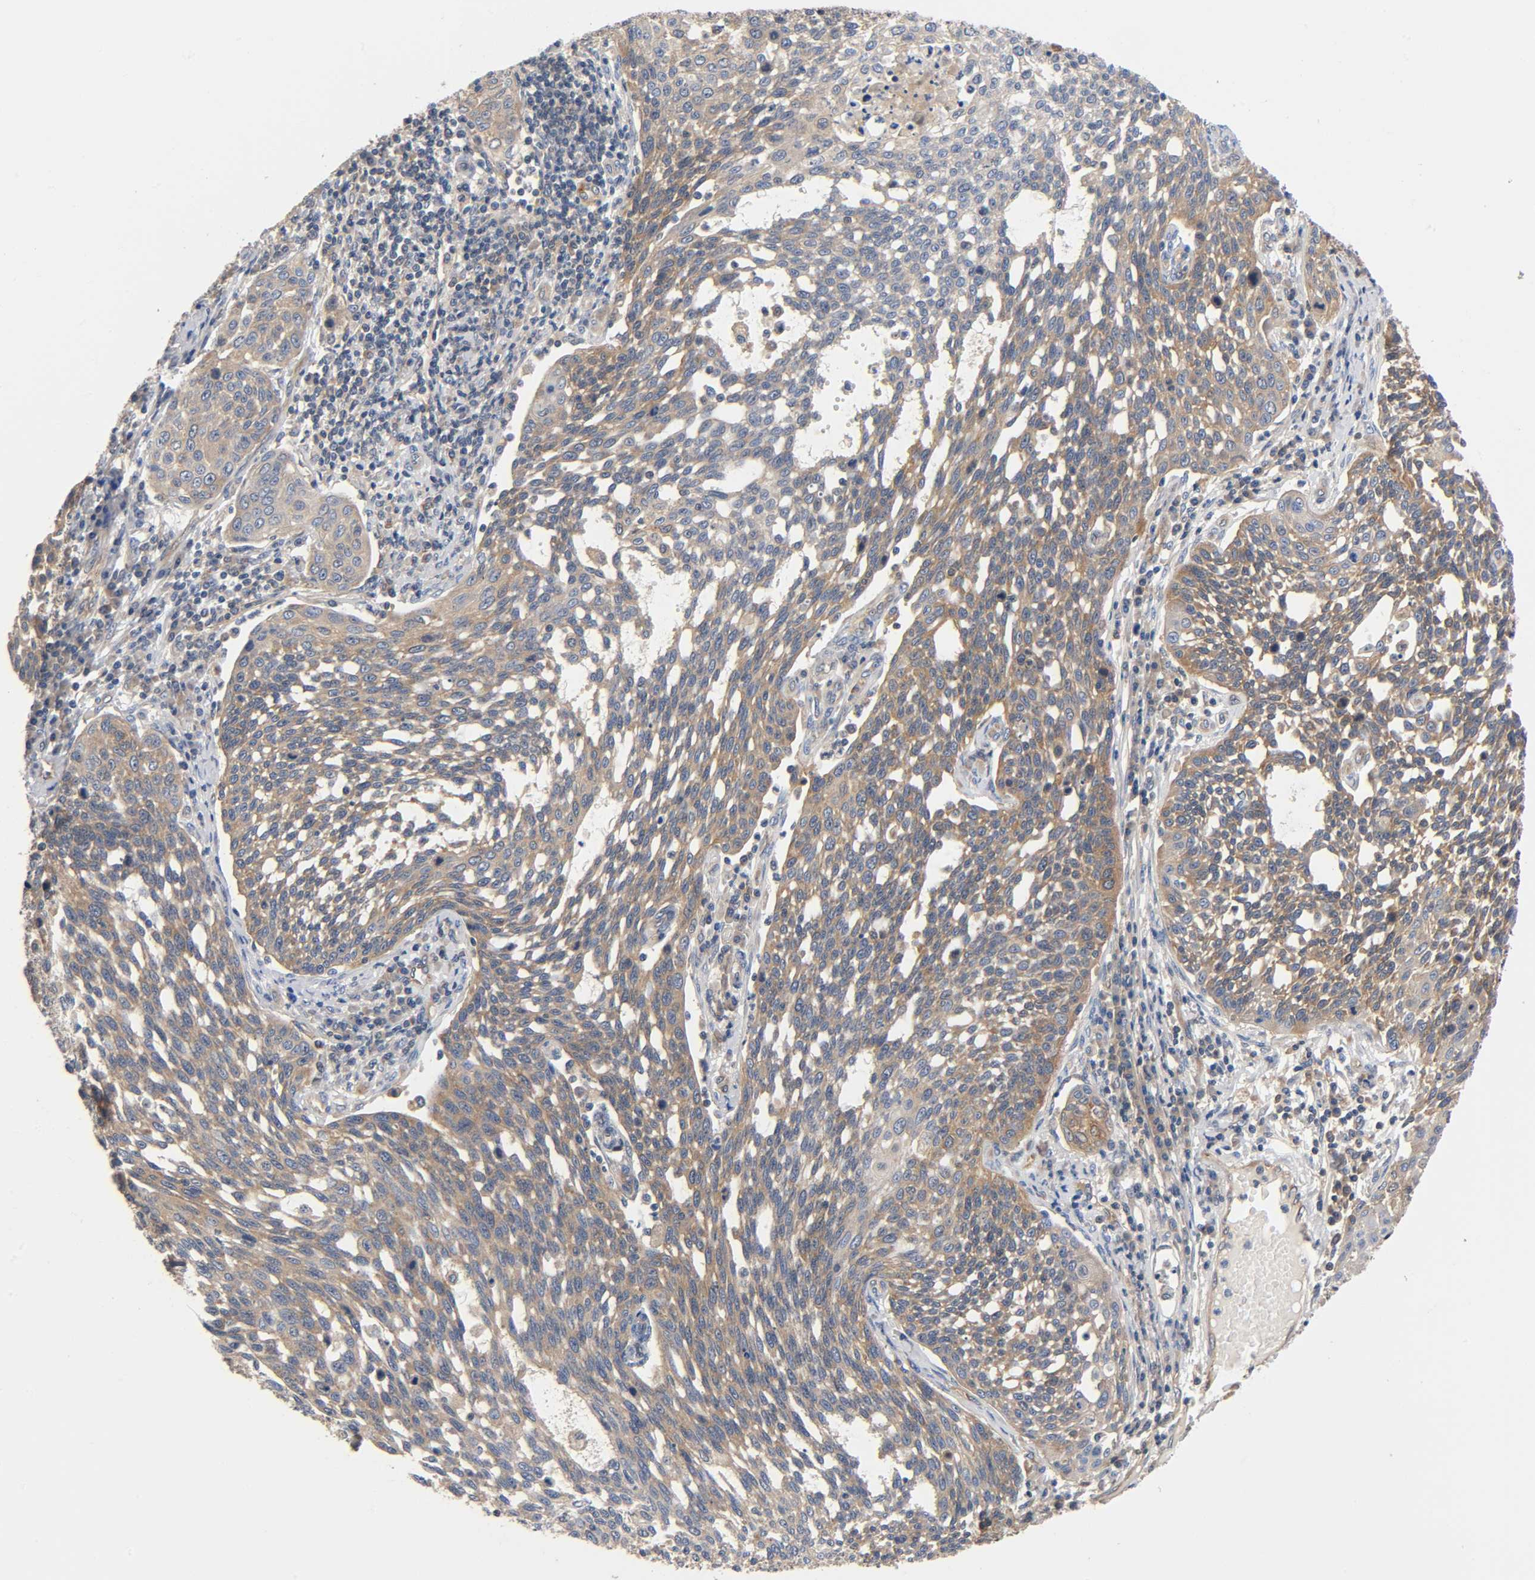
{"staining": {"intensity": "moderate", "quantity": ">75%", "location": "cytoplasmic/membranous"}, "tissue": "cervical cancer", "cell_type": "Tumor cells", "image_type": "cancer", "snomed": [{"axis": "morphology", "description": "Squamous cell carcinoma, NOS"}, {"axis": "topography", "description": "Cervix"}], "caption": "Cervical cancer (squamous cell carcinoma) was stained to show a protein in brown. There is medium levels of moderate cytoplasmic/membranous positivity in approximately >75% of tumor cells.", "gene": "PRKAB1", "patient": {"sex": "female", "age": 34}}